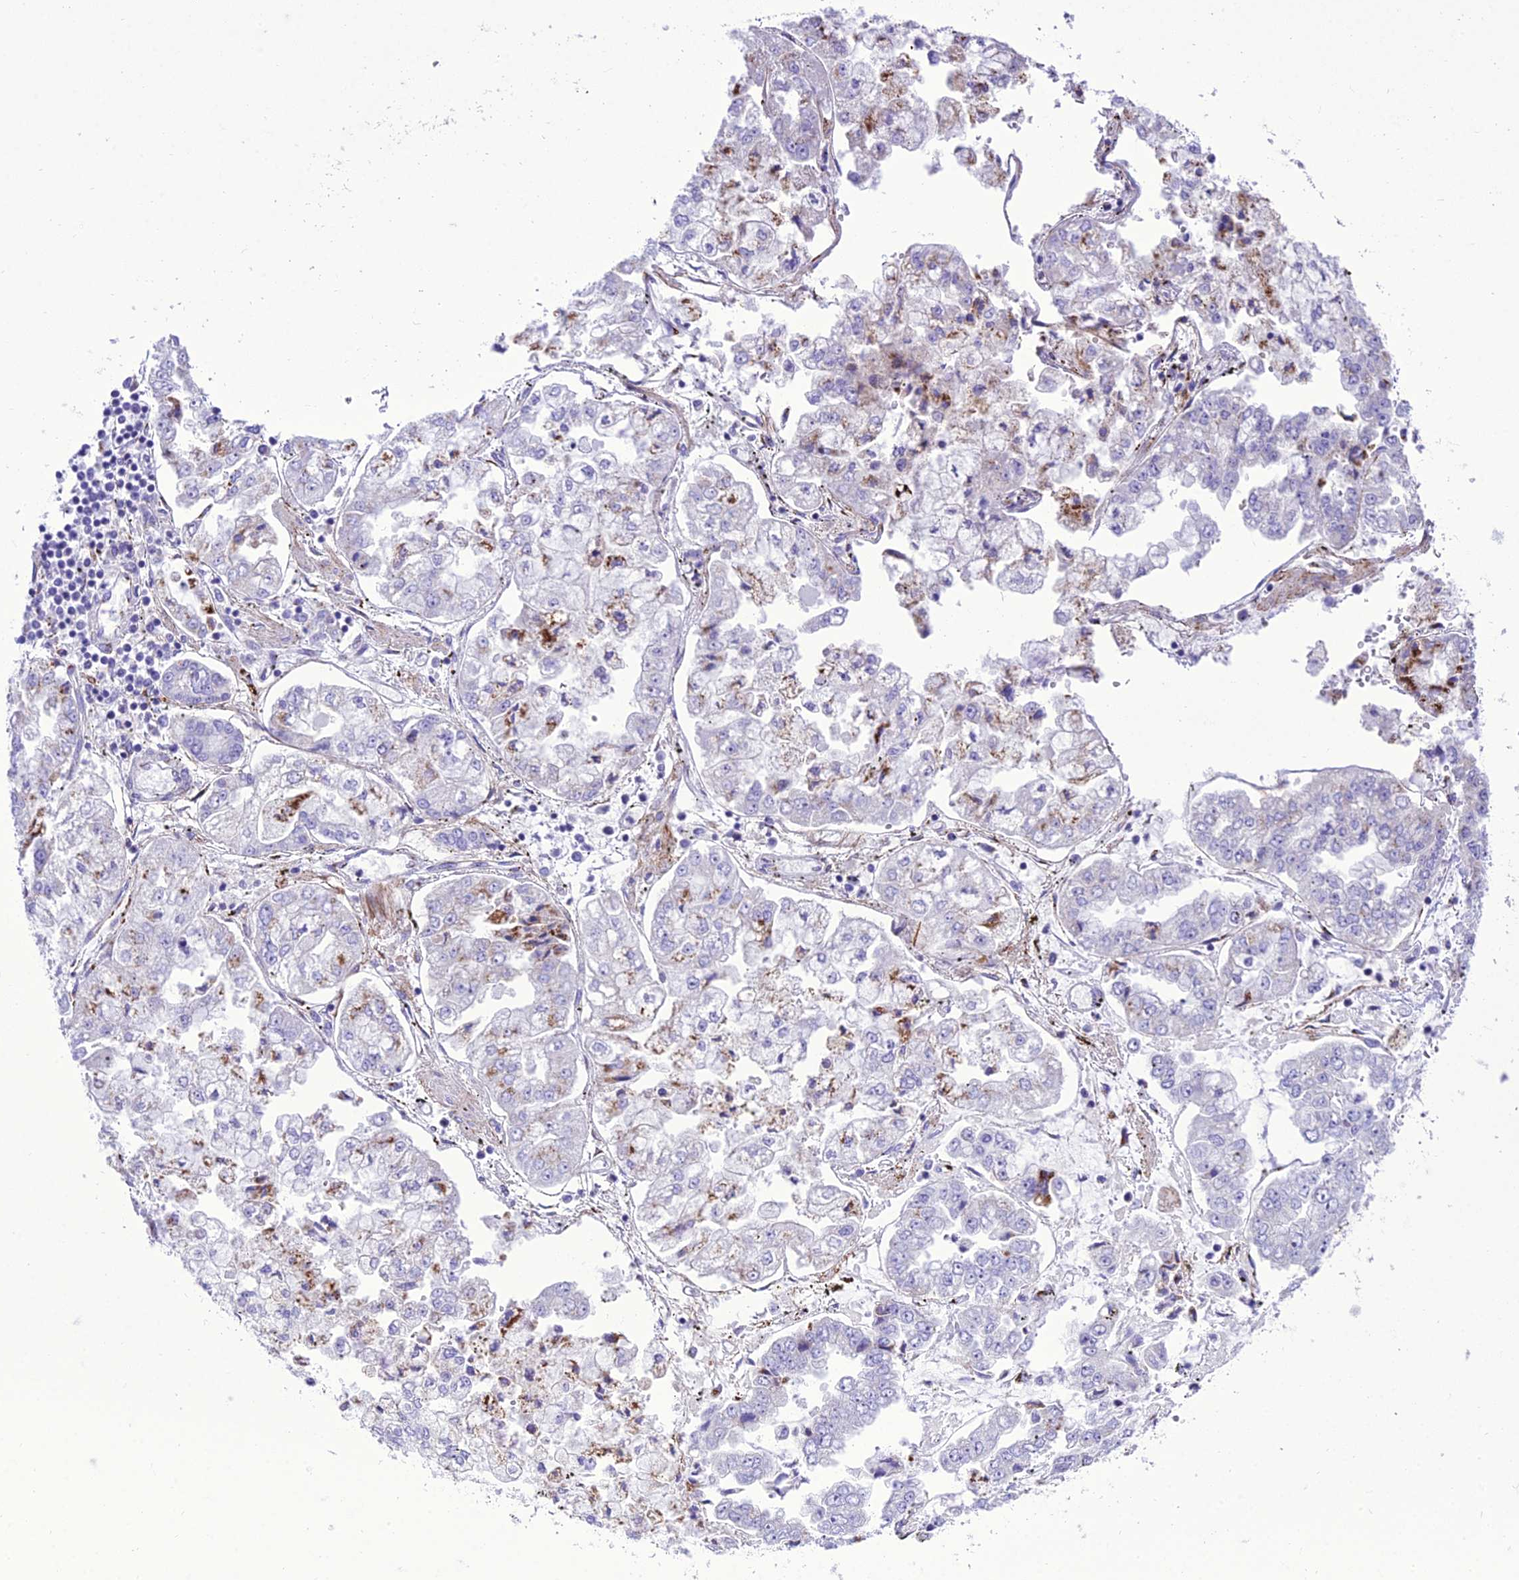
{"staining": {"intensity": "moderate", "quantity": "<25%", "location": "cytoplasmic/membranous"}, "tissue": "stomach cancer", "cell_type": "Tumor cells", "image_type": "cancer", "snomed": [{"axis": "morphology", "description": "Adenocarcinoma, NOS"}, {"axis": "topography", "description": "Stomach"}], "caption": "Adenocarcinoma (stomach) tissue demonstrates moderate cytoplasmic/membranous staining in approximately <25% of tumor cells, visualized by immunohistochemistry.", "gene": "GOLM2", "patient": {"sex": "male", "age": 76}}